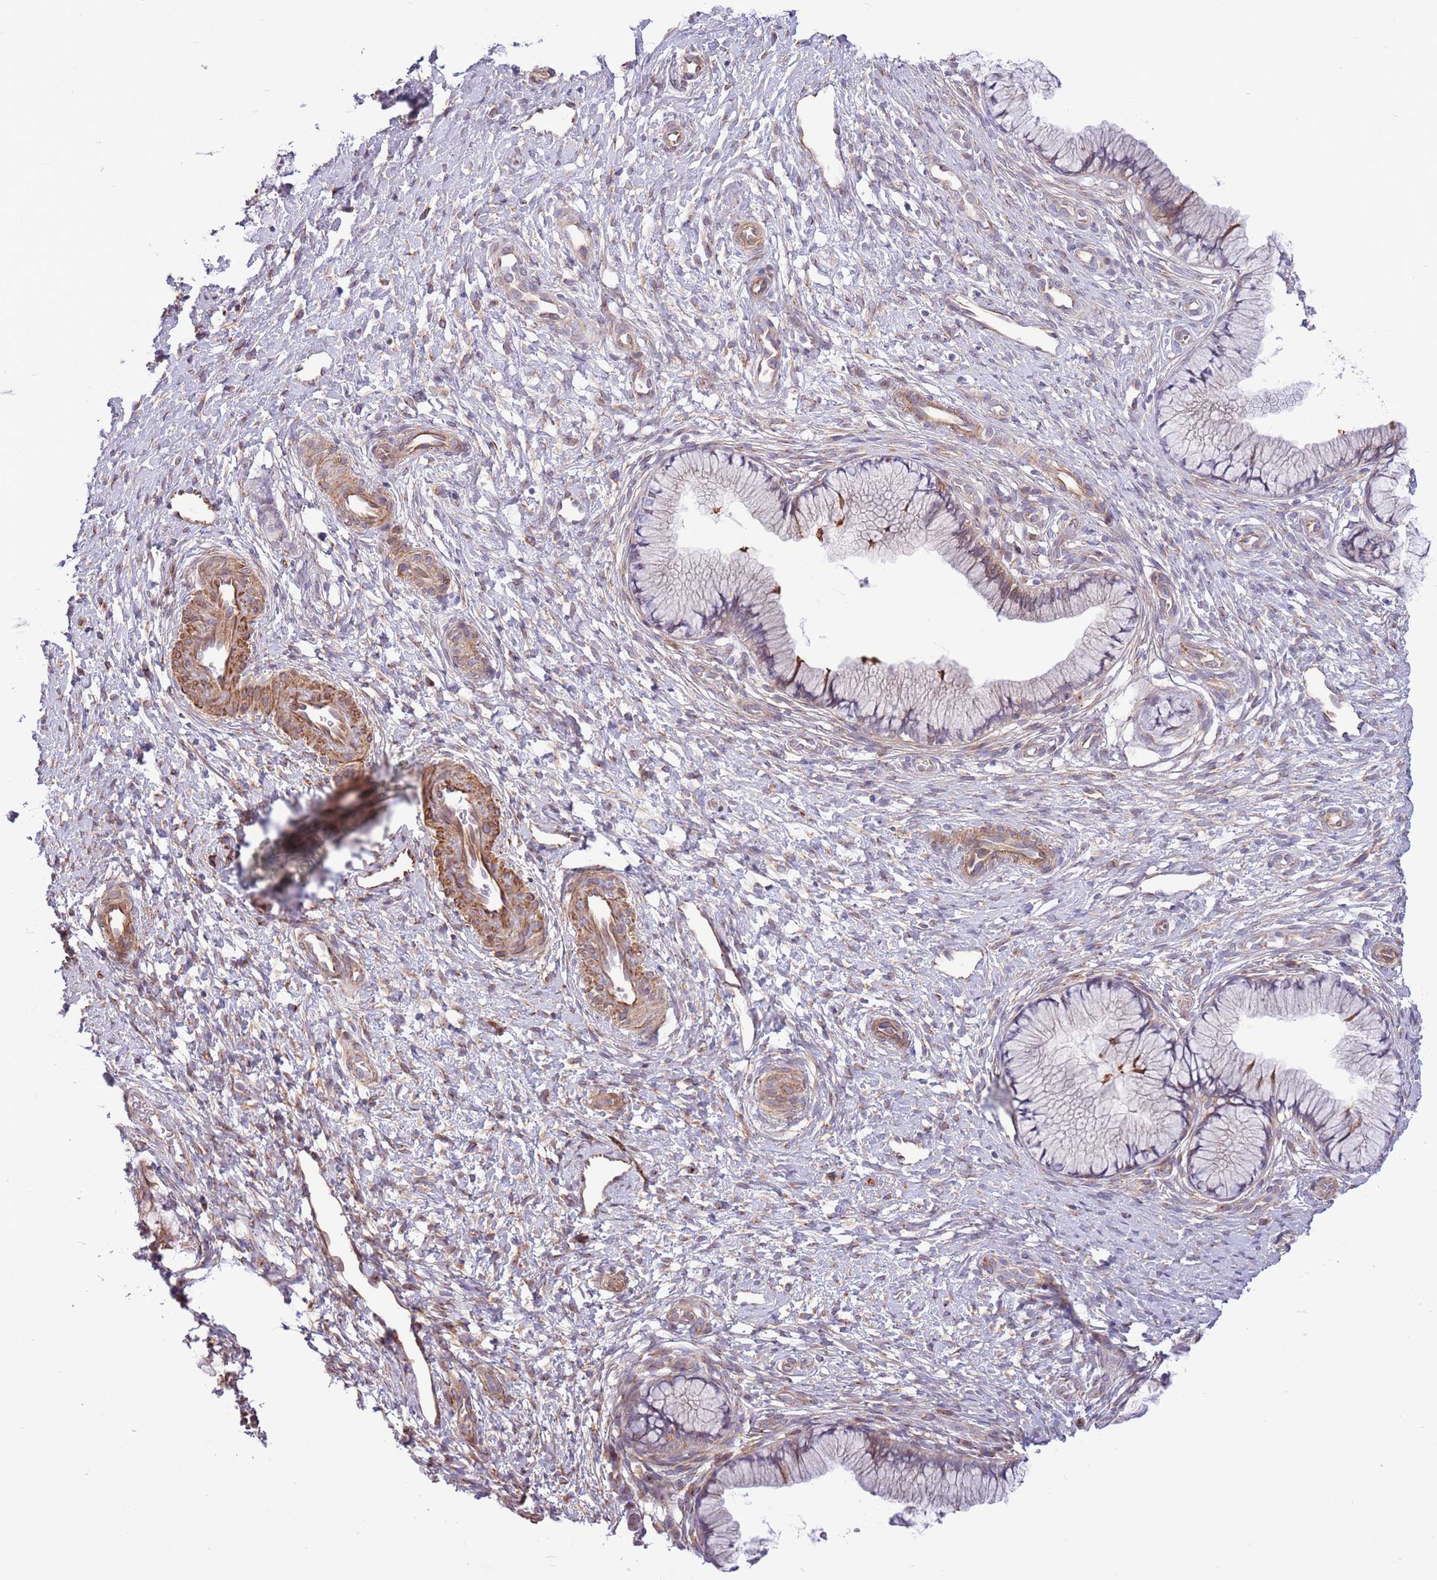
{"staining": {"intensity": "moderate", "quantity": "25%-75%", "location": "cytoplasmic/membranous"}, "tissue": "cervix", "cell_type": "Glandular cells", "image_type": "normal", "snomed": [{"axis": "morphology", "description": "Normal tissue, NOS"}, {"axis": "topography", "description": "Cervix"}], "caption": "IHC micrograph of unremarkable human cervix stained for a protein (brown), which displays medium levels of moderate cytoplasmic/membranous positivity in approximately 25%-75% of glandular cells.", "gene": "ZC4H2", "patient": {"sex": "female", "age": 36}}